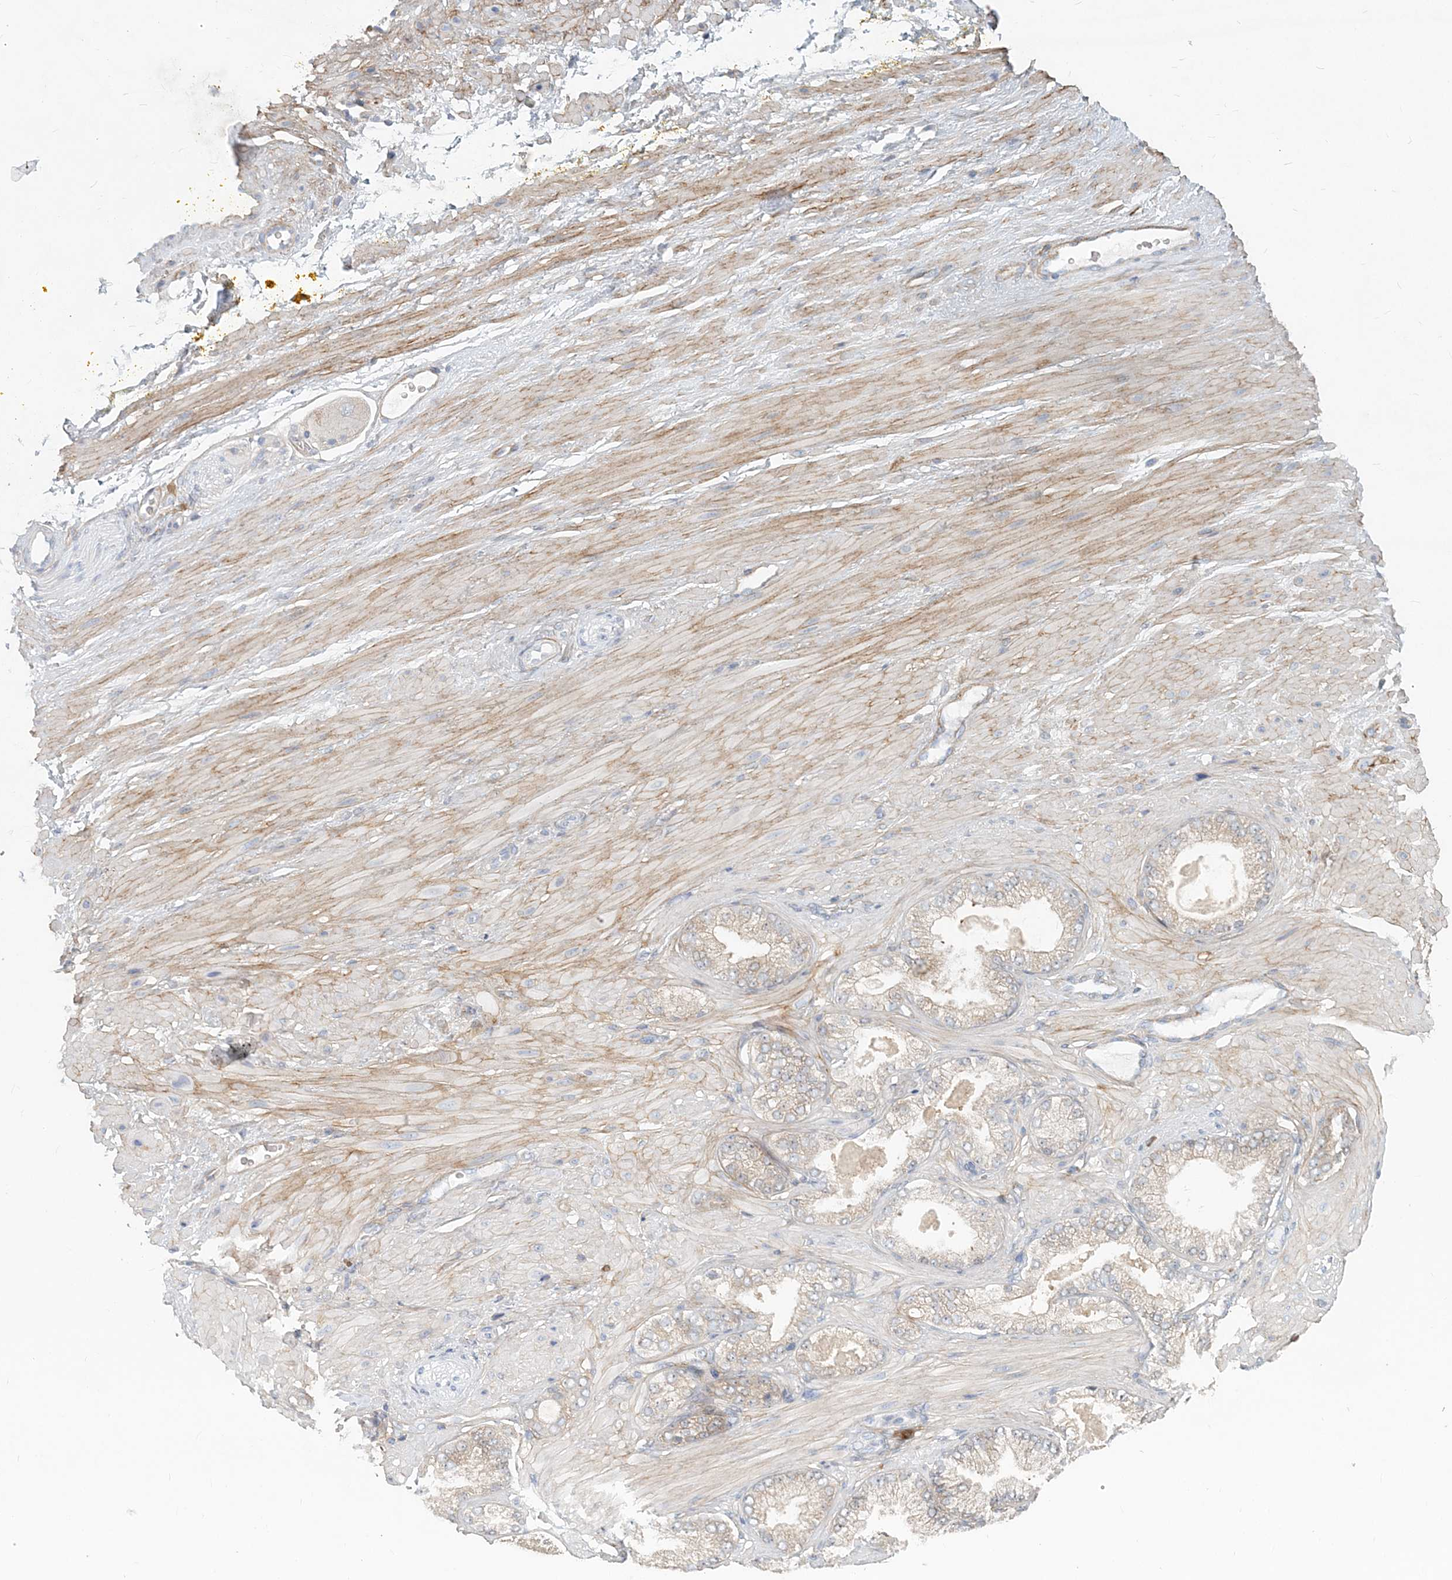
{"staining": {"intensity": "moderate", "quantity": "25%-75%", "location": "cytoplasmic/membranous"}, "tissue": "adipose tissue", "cell_type": "Adipocytes", "image_type": "normal", "snomed": [{"axis": "morphology", "description": "Normal tissue, NOS"}, {"axis": "morphology", "description": "Adenocarcinoma, Low grade"}, {"axis": "topography", "description": "Prostate"}, {"axis": "topography", "description": "Peripheral nerve tissue"}], "caption": "Adipocytes display medium levels of moderate cytoplasmic/membranous staining in approximately 25%-75% of cells in benign human adipose tissue.", "gene": "GMPPA", "patient": {"sex": "male", "age": 63}}